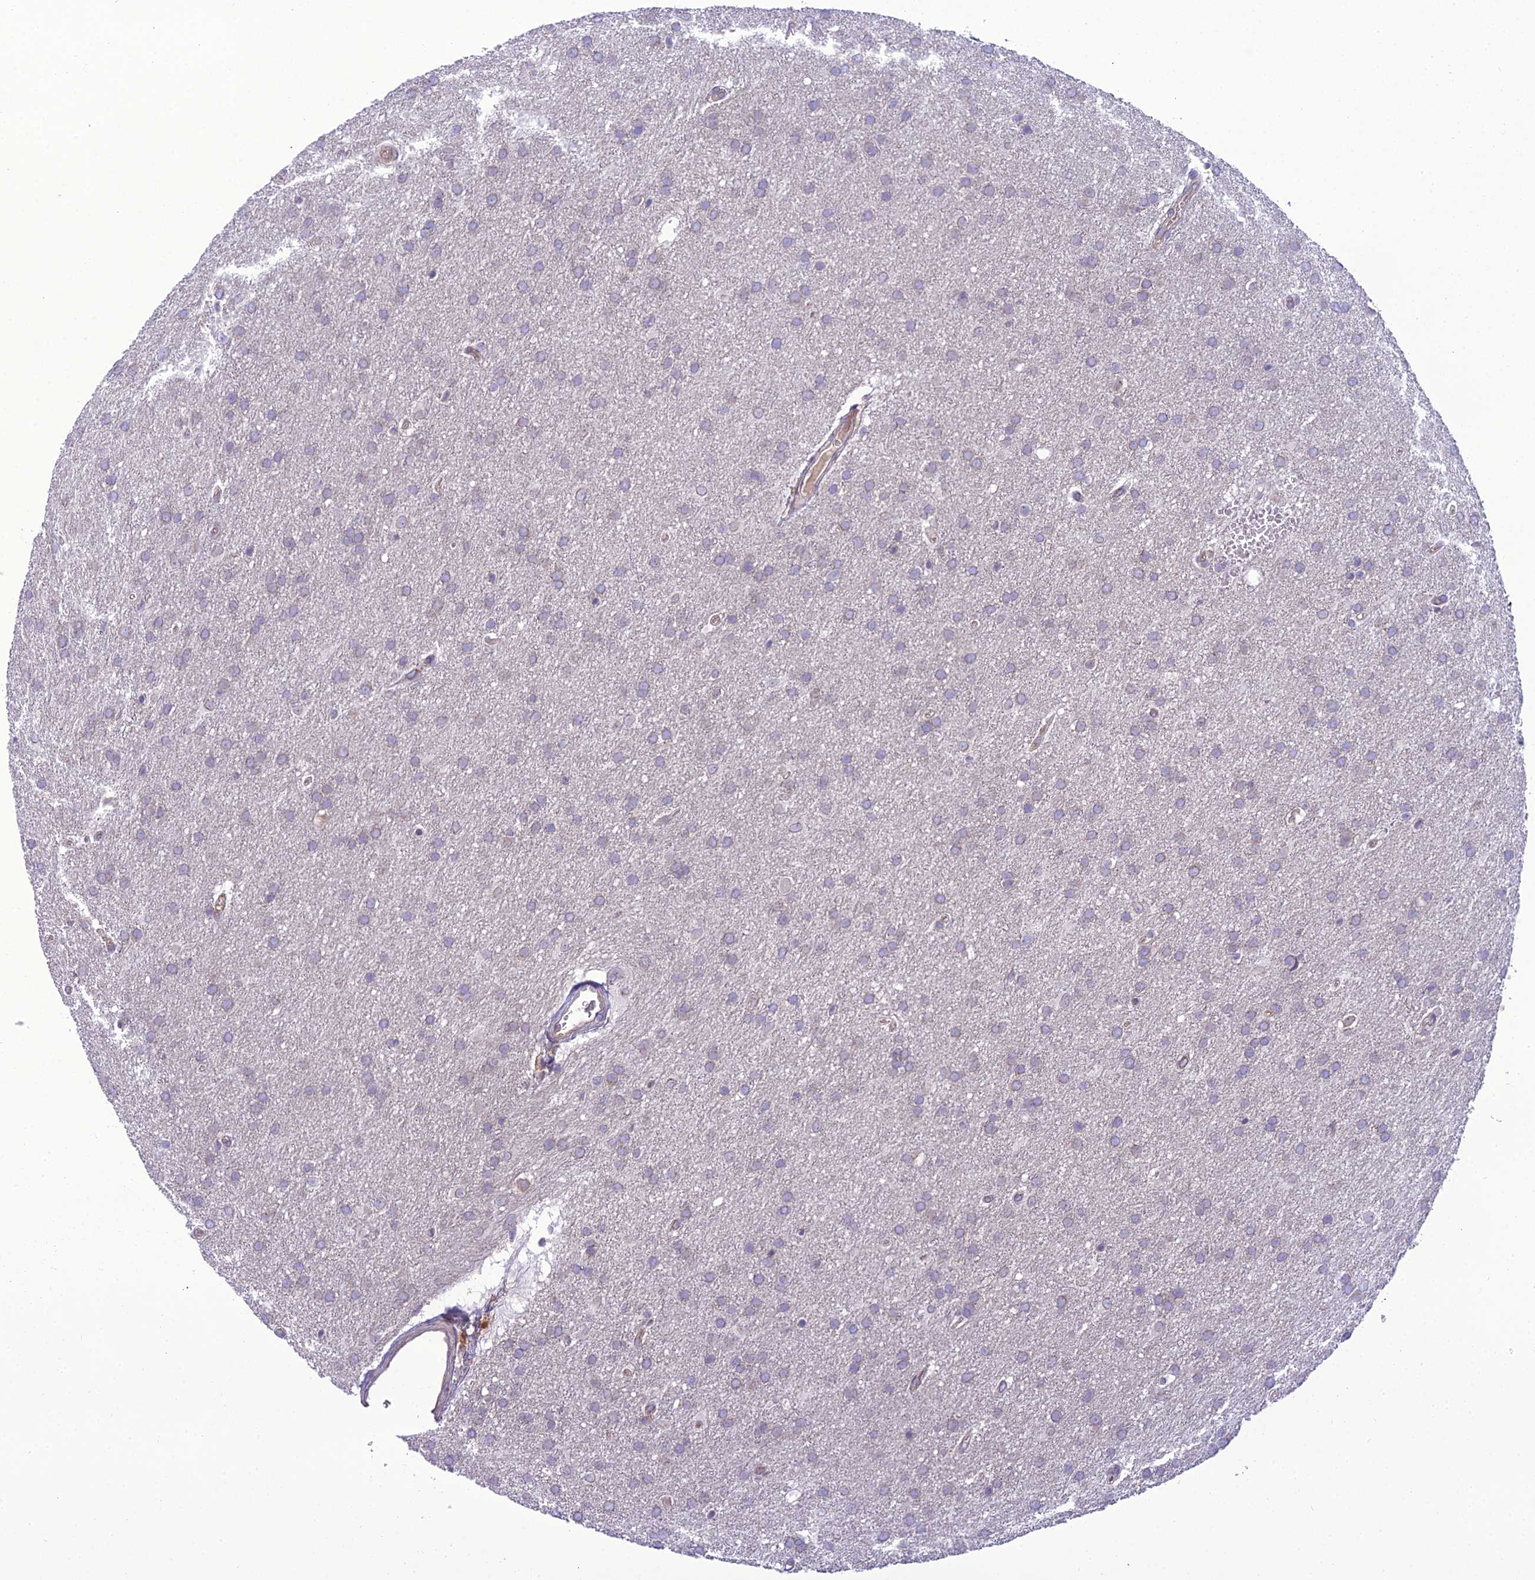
{"staining": {"intensity": "moderate", "quantity": "<25%", "location": "cytoplasmic/membranous,nuclear"}, "tissue": "glioma", "cell_type": "Tumor cells", "image_type": "cancer", "snomed": [{"axis": "morphology", "description": "Glioma, malignant, Low grade"}, {"axis": "topography", "description": "Brain"}], "caption": "Moderate cytoplasmic/membranous and nuclear protein staining is present in approximately <25% of tumor cells in glioma.", "gene": "GOLPH3", "patient": {"sex": "female", "age": 32}}